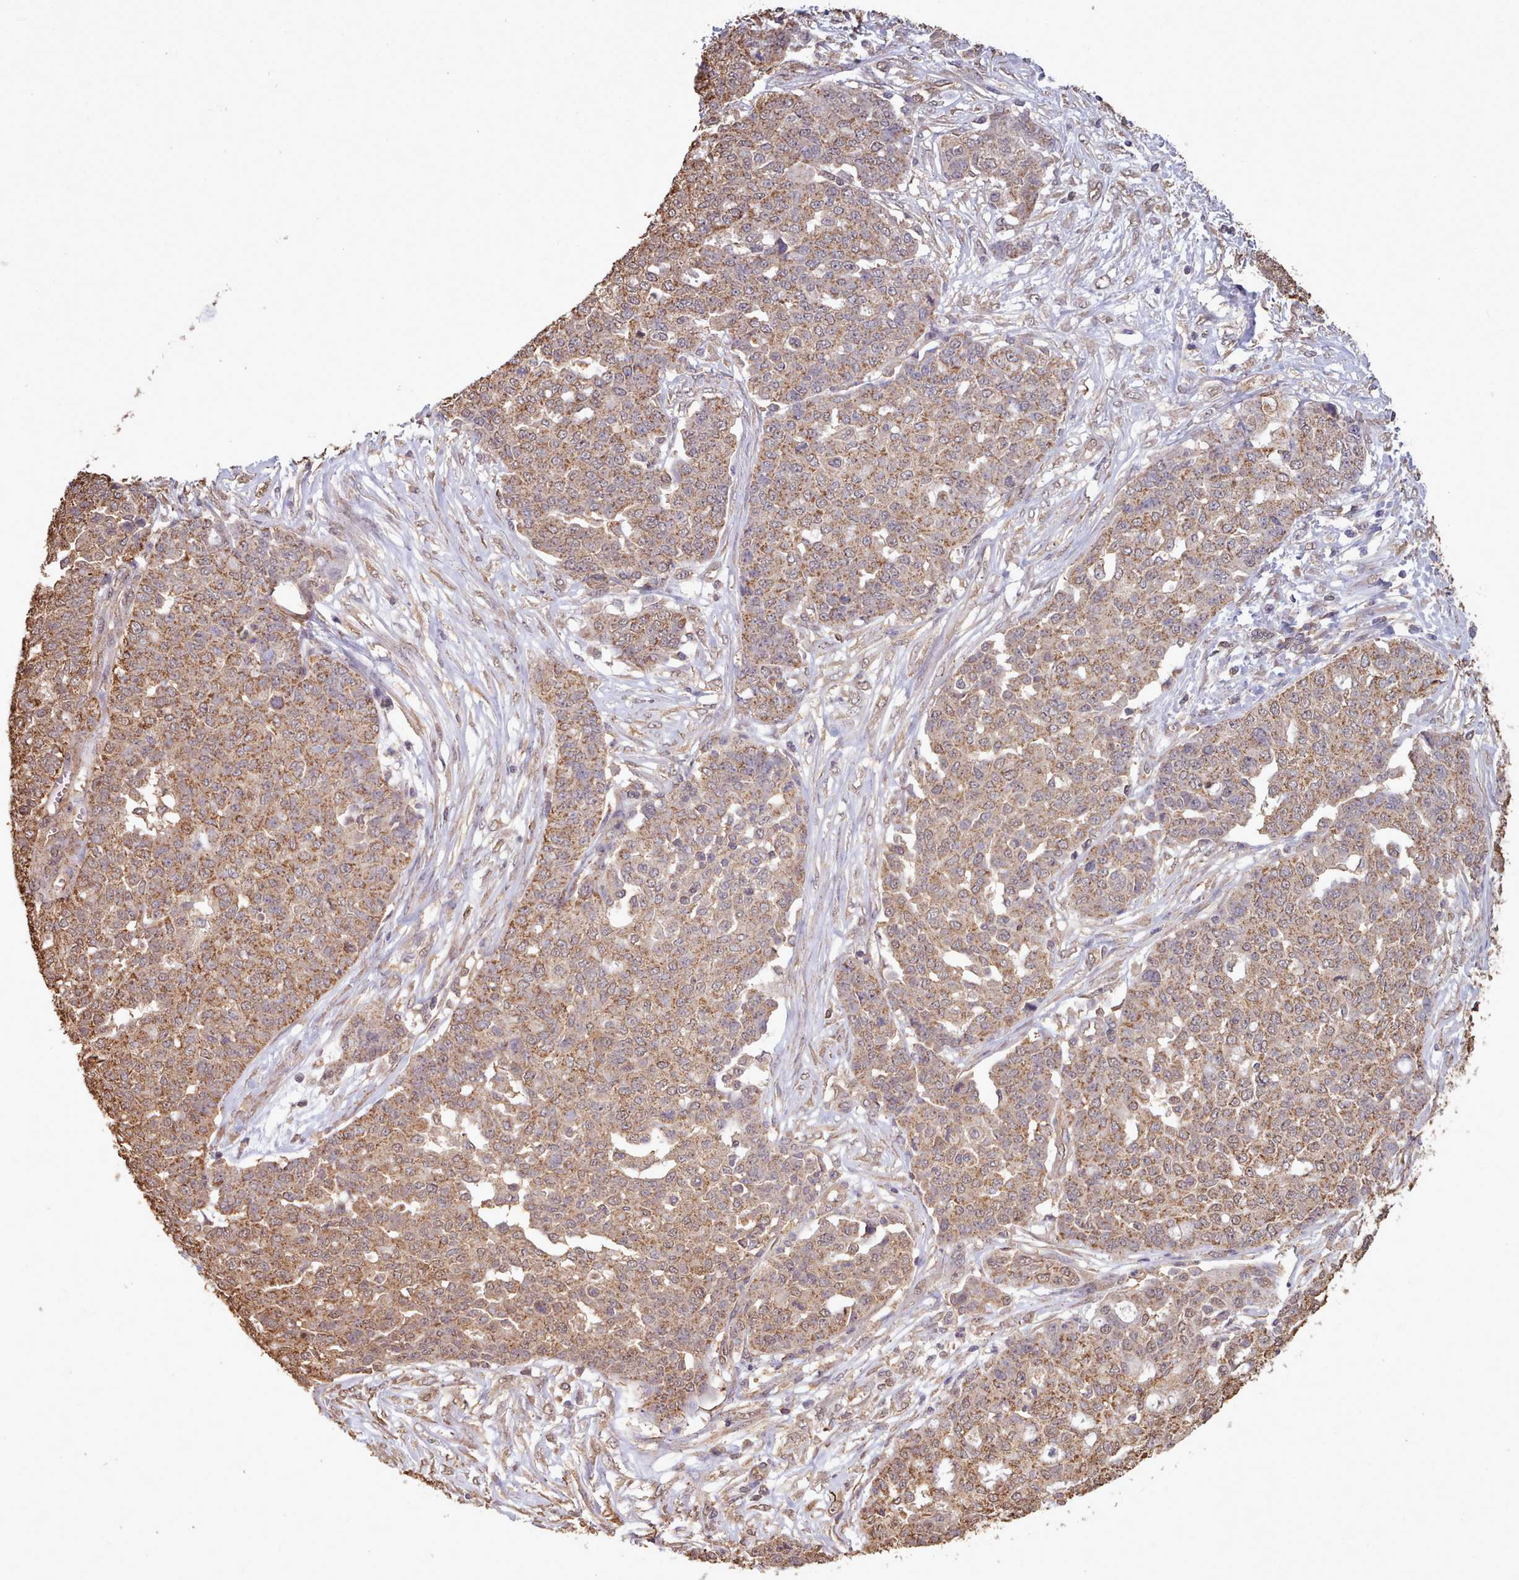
{"staining": {"intensity": "moderate", "quantity": ">75%", "location": "cytoplasmic/membranous"}, "tissue": "ovarian cancer", "cell_type": "Tumor cells", "image_type": "cancer", "snomed": [{"axis": "morphology", "description": "Cystadenocarcinoma, serous, NOS"}, {"axis": "topography", "description": "Soft tissue"}, {"axis": "topography", "description": "Ovary"}], "caption": "Tumor cells show medium levels of moderate cytoplasmic/membranous expression in about >75% of cells in ovarian serous cystadenocarcinoma.", "gene": "METRN", "patient": {"sex": "female", "age": 57}}